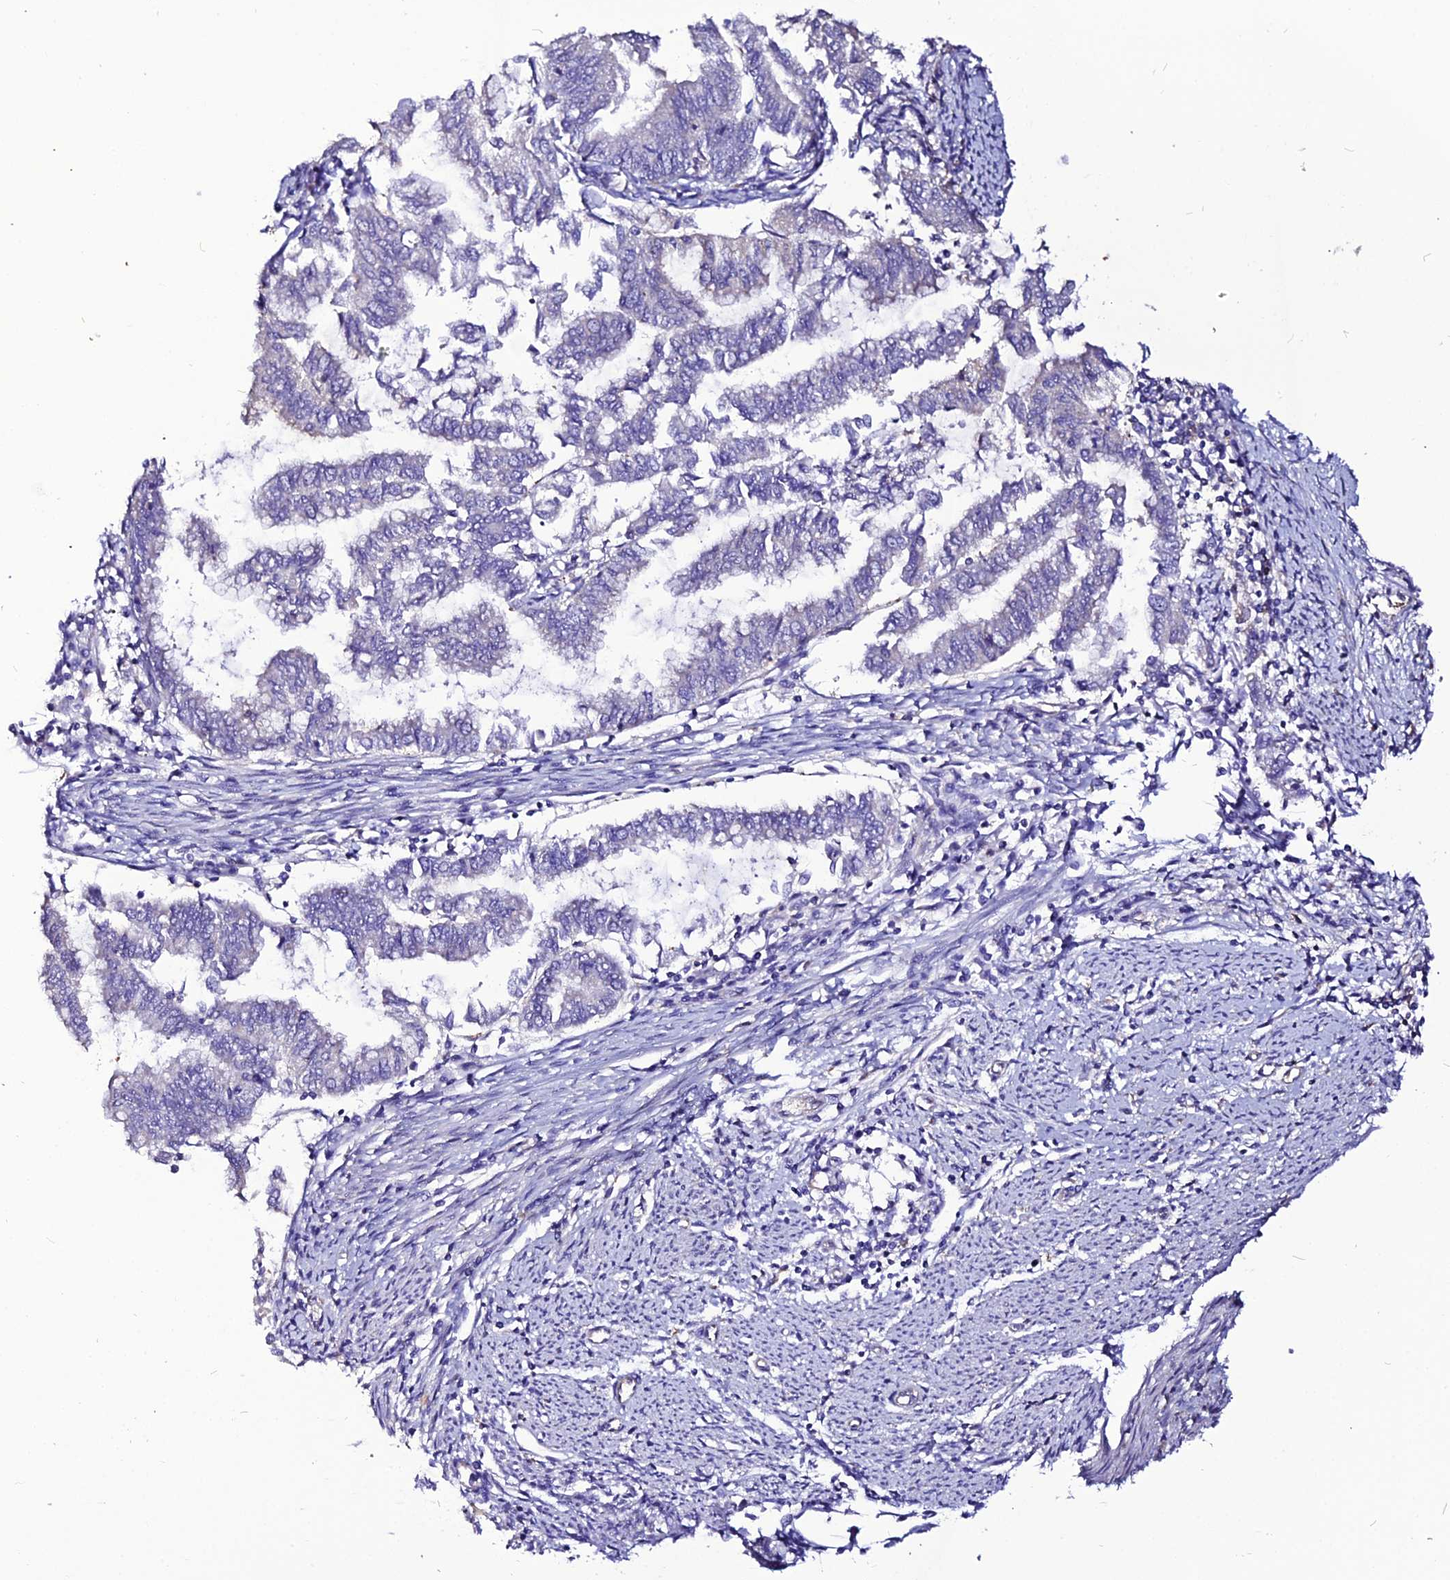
{"staining": {"intensity": "negative", "quantity": "none", "location": "none"}, "tissue": "endometrial cancer", "cell_type": "Tumor cells", "image_type": "cancer", "snomed": [{"axis": "morphology", "description": "Adenocarcinoma, NOS"}, {"axis": "topography", "description": "Endometrium"}], "caption": "Immunohistochemistry (IHC) photomicrograph of endometrial adenocarcinoma stained for a protein (brown), which demonstrates no positivity in tumor cells.", "gene": "USP17L15", "patient": {"sex": "female", "age": 79}}